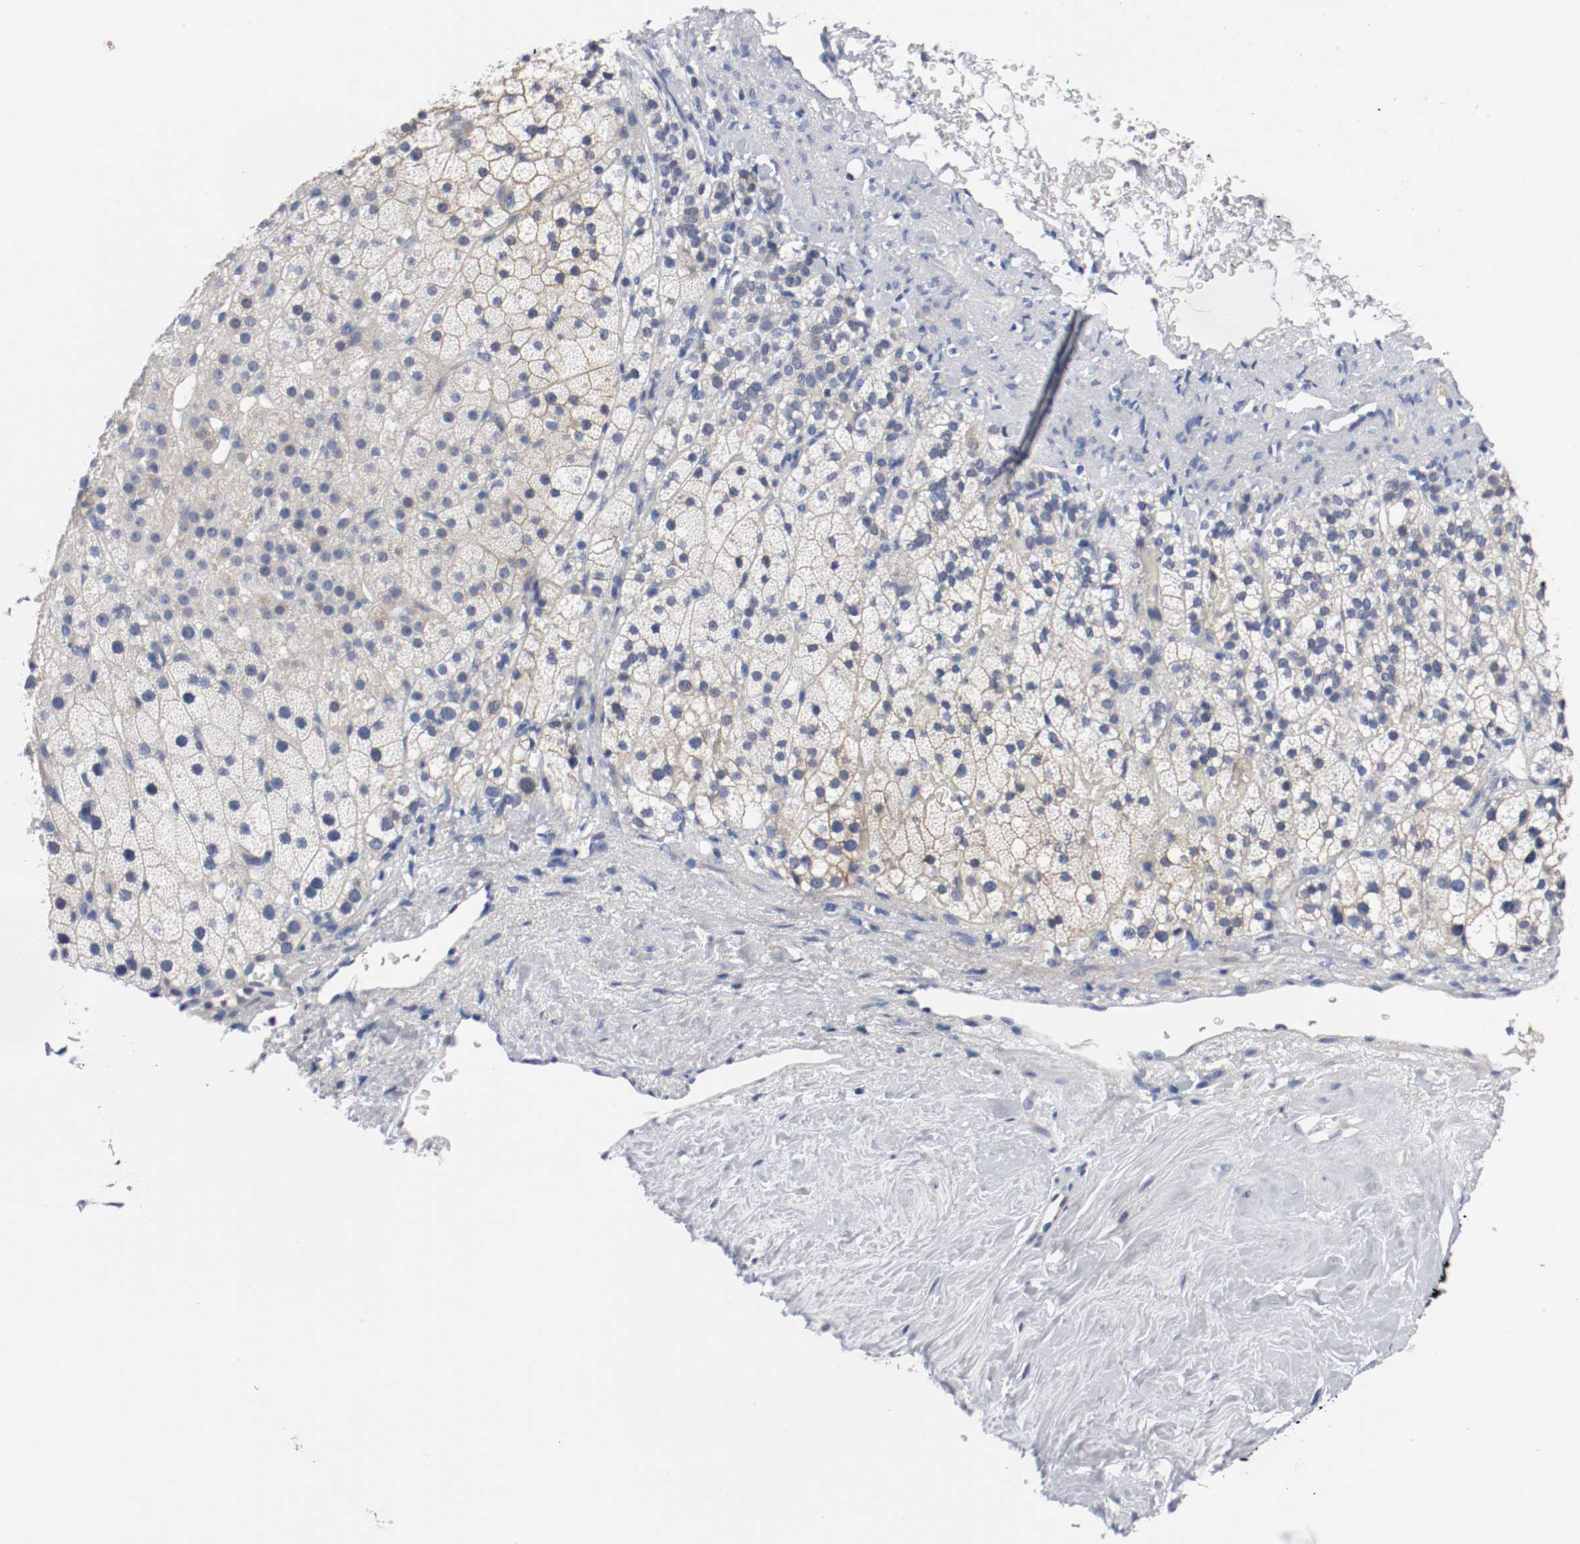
{"staining": {"intensity": "weak", "quantity": "25%-75%", "location": "cytoplasmic/membranous"}, "tissue": "adrenal gland", "cell_type": "Glandular cells", "image_type": "normal", "snomed": [{"axis": "morphology", "description": "Normal tissue, NOS"}, {"axis": "topography", "description": "Adrenal gland"}], "caption": "Protein staining reveals weak cytoplasmic/membranous positivity in approximately 25%-75% of glandular cells in benign adrenal gland.", "gene": "TNC", "patient": {"sex": "male", "age": 35}}